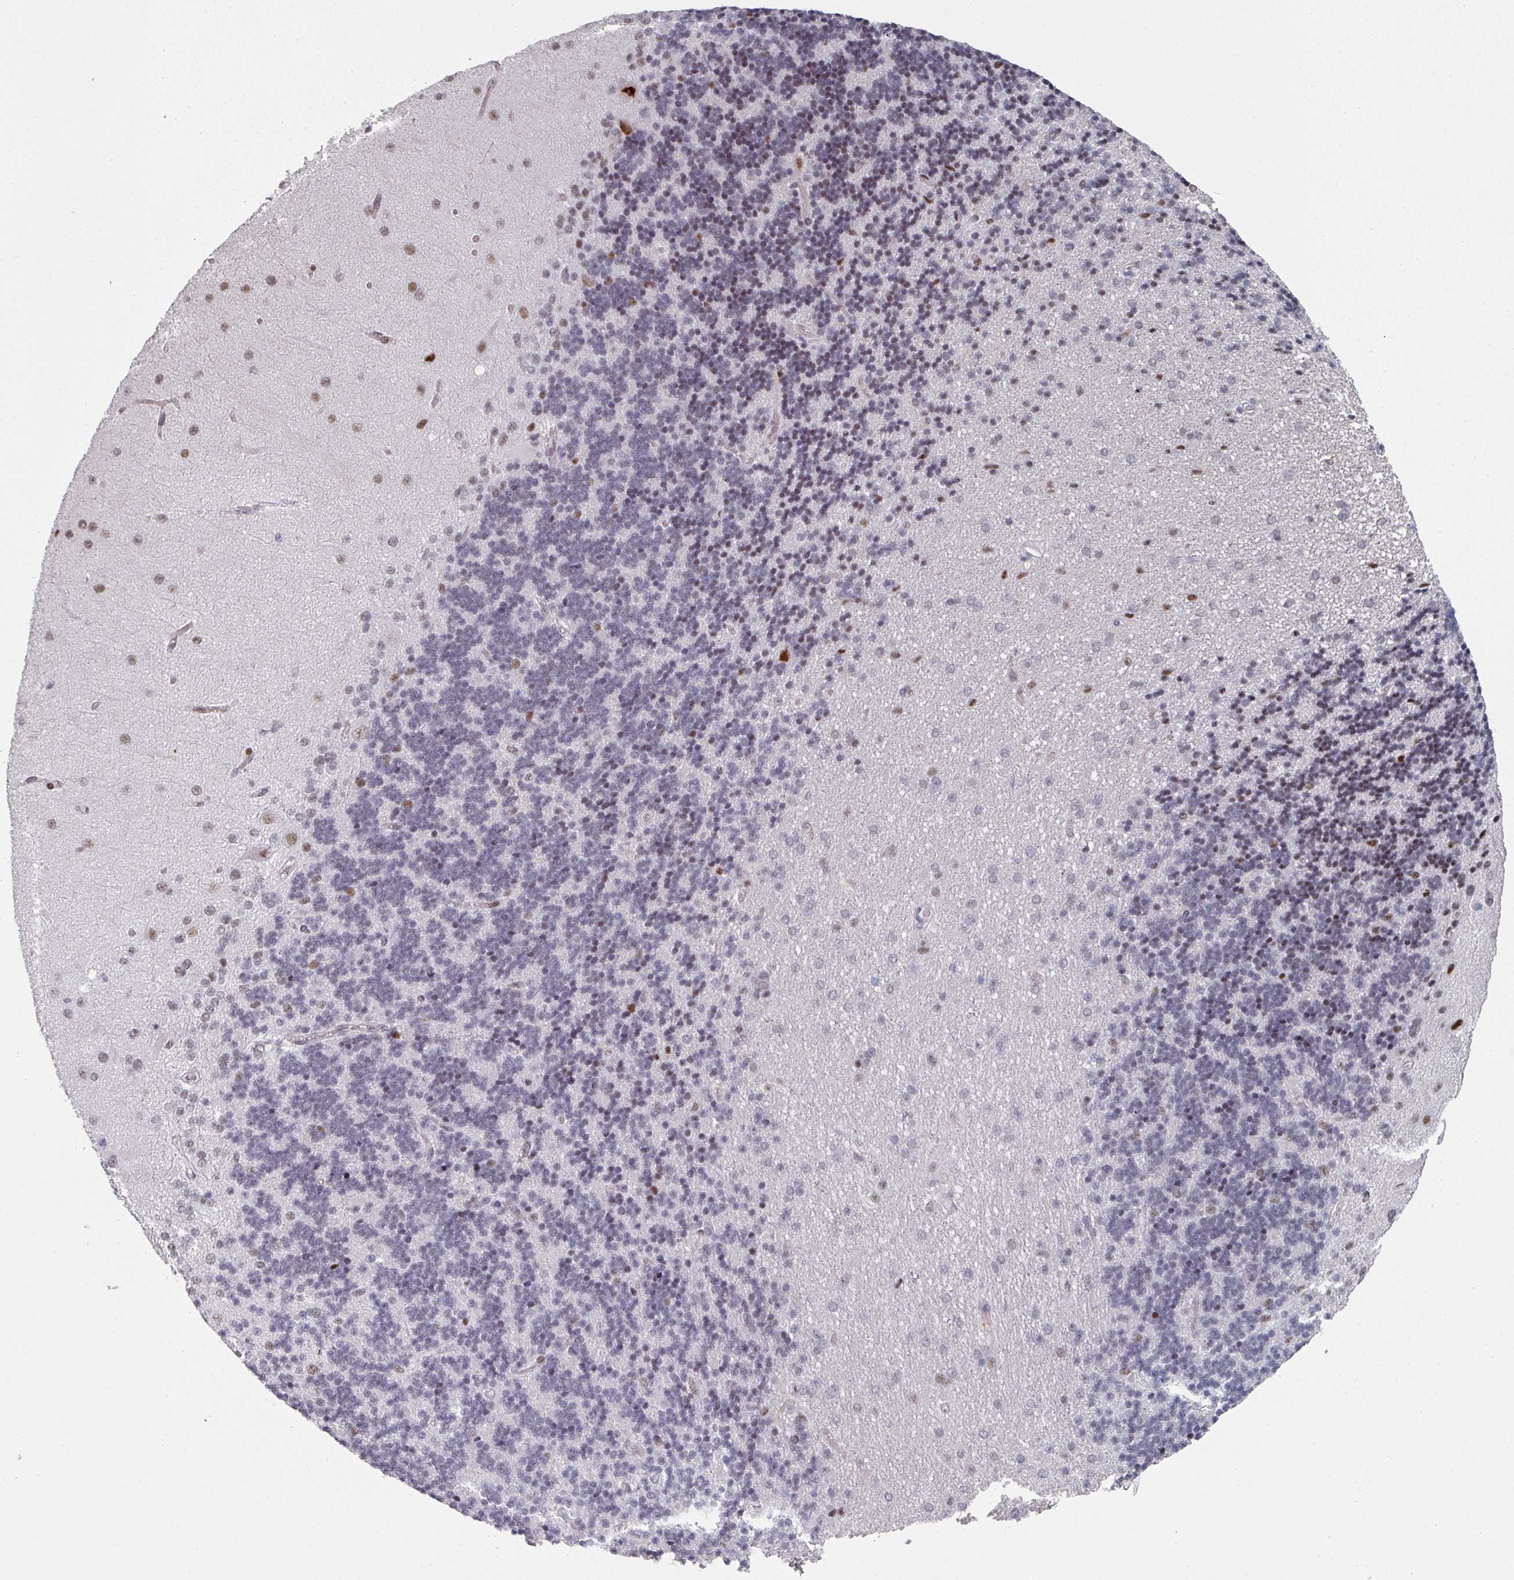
{"staining": {"intensity": "weak", "quantity": "25%-75%", "location": "nuclear"}, "tissue": "cerebellum", "cell_type": "Cells in granular layer", "image_type": "normal", "snomed": [{"axis": "morphology", "description": "Normal tissue, NOS"}, {"axis": "topography", "description": "Cerebellum"}], "caption": "An immunohistochemistry (IHC) photomicrograph of normal tissue is shown. Protein staining in brown shows weak nuclear positivity in cerebellum within cells in granular layer.", "gene": "SF3B5", "patient": {"sex": "female", "age": 29}}